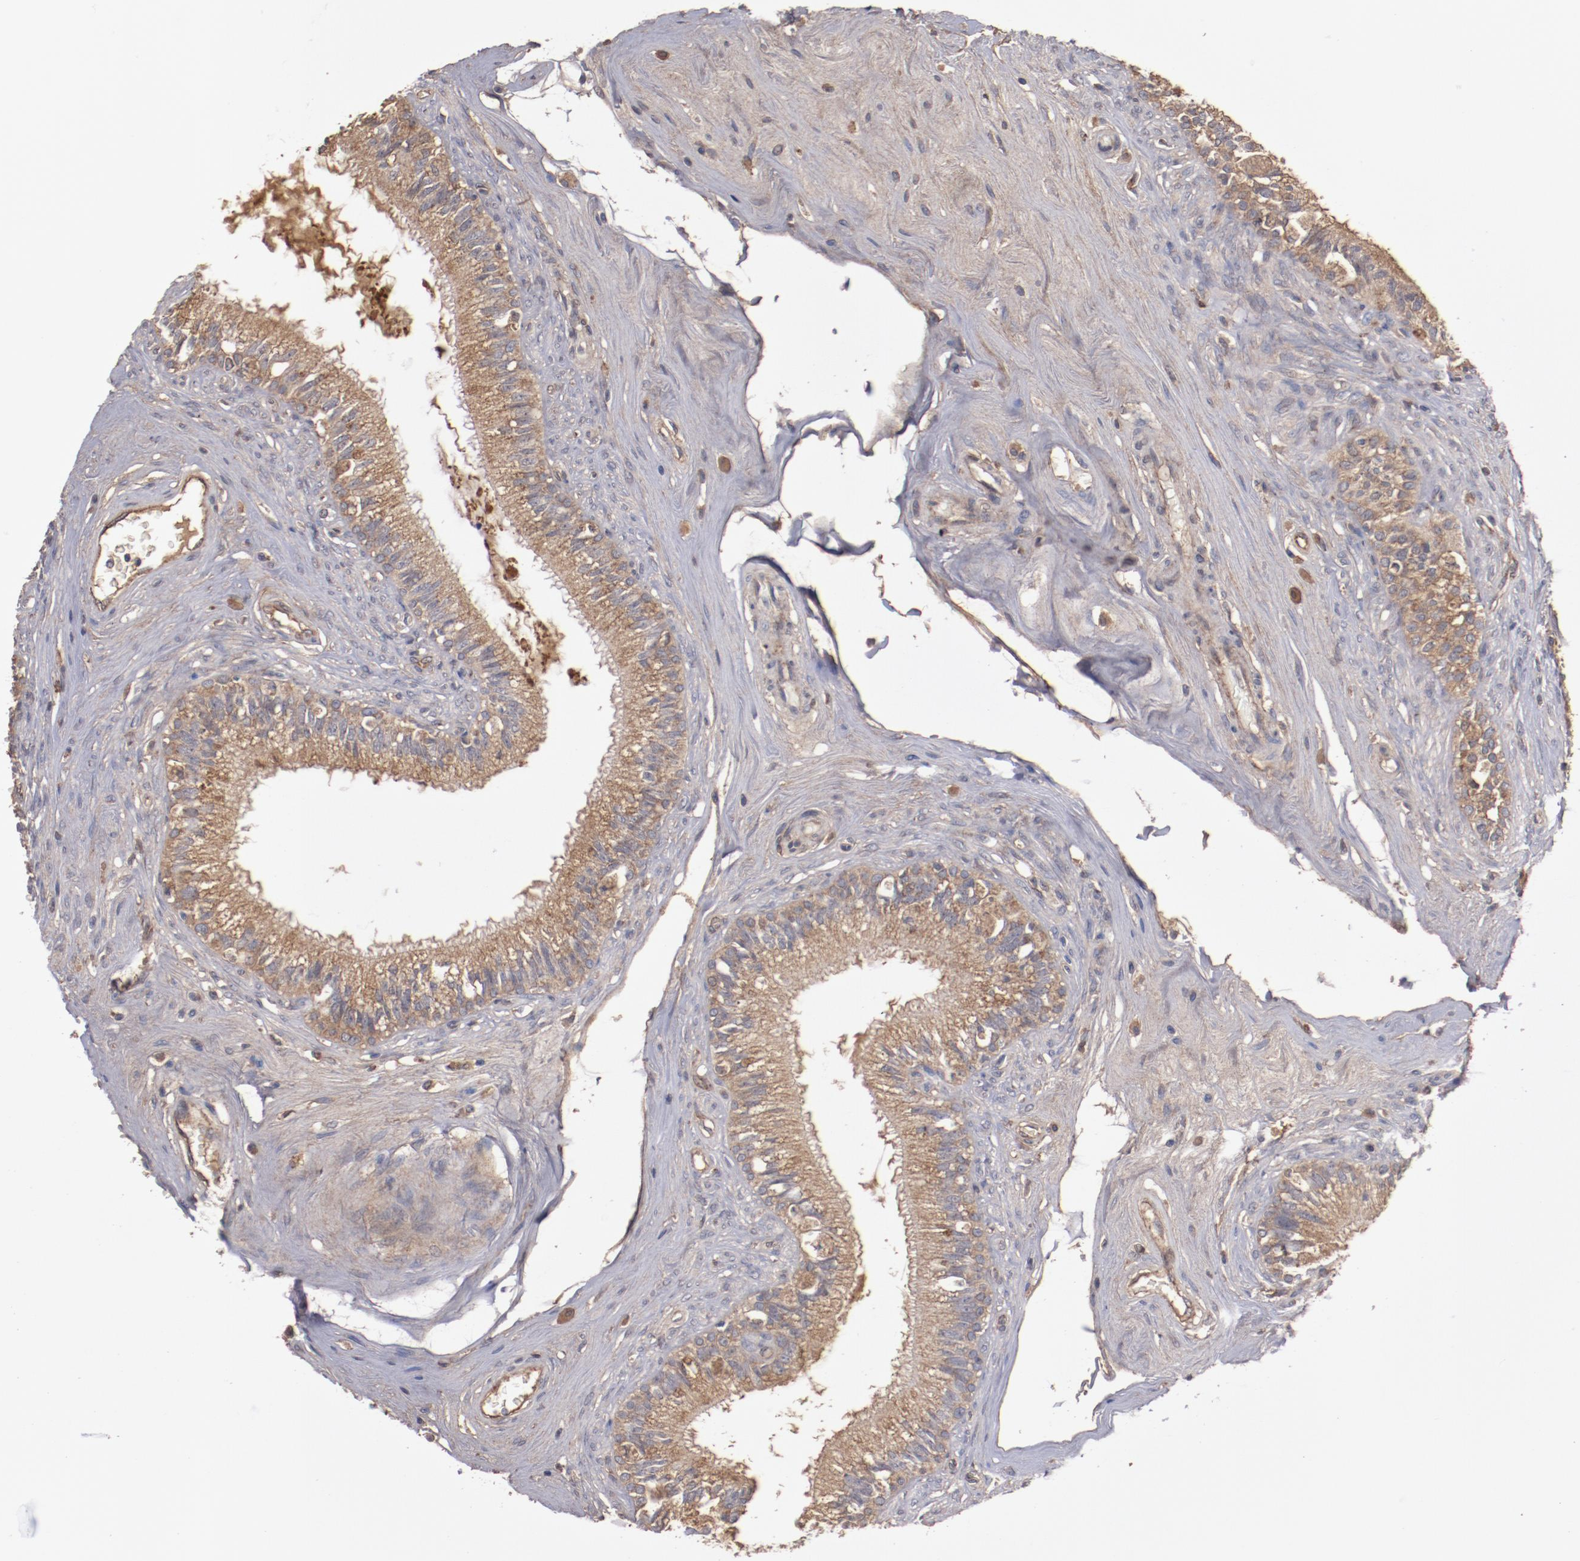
{"staining": {"intensity": "moderate", "quantity": ">75%", "location": "cytoplasmic/membranous"}, "tissue": "epididymis", "cell_type": "Glandular cells", "image_type": "normal", "snomed": [{"axis": "morphology", "description": "Normal tissue, NOS"}, {"axis": "morphology", "description": "Inflammation, NOS"}, {"axis": "topography", "description": "Epididymis"}], "caption": "Protein expression analysis of normal epididymis shows moderate cytoplasmic/membranous positivity in about >75% of glandular cells. Immunohistochemistry stains the protein in brown and the nuclei are stained blue.", "gene": "DIPK2B", "patient": {"sex": "male", "age": 84}}